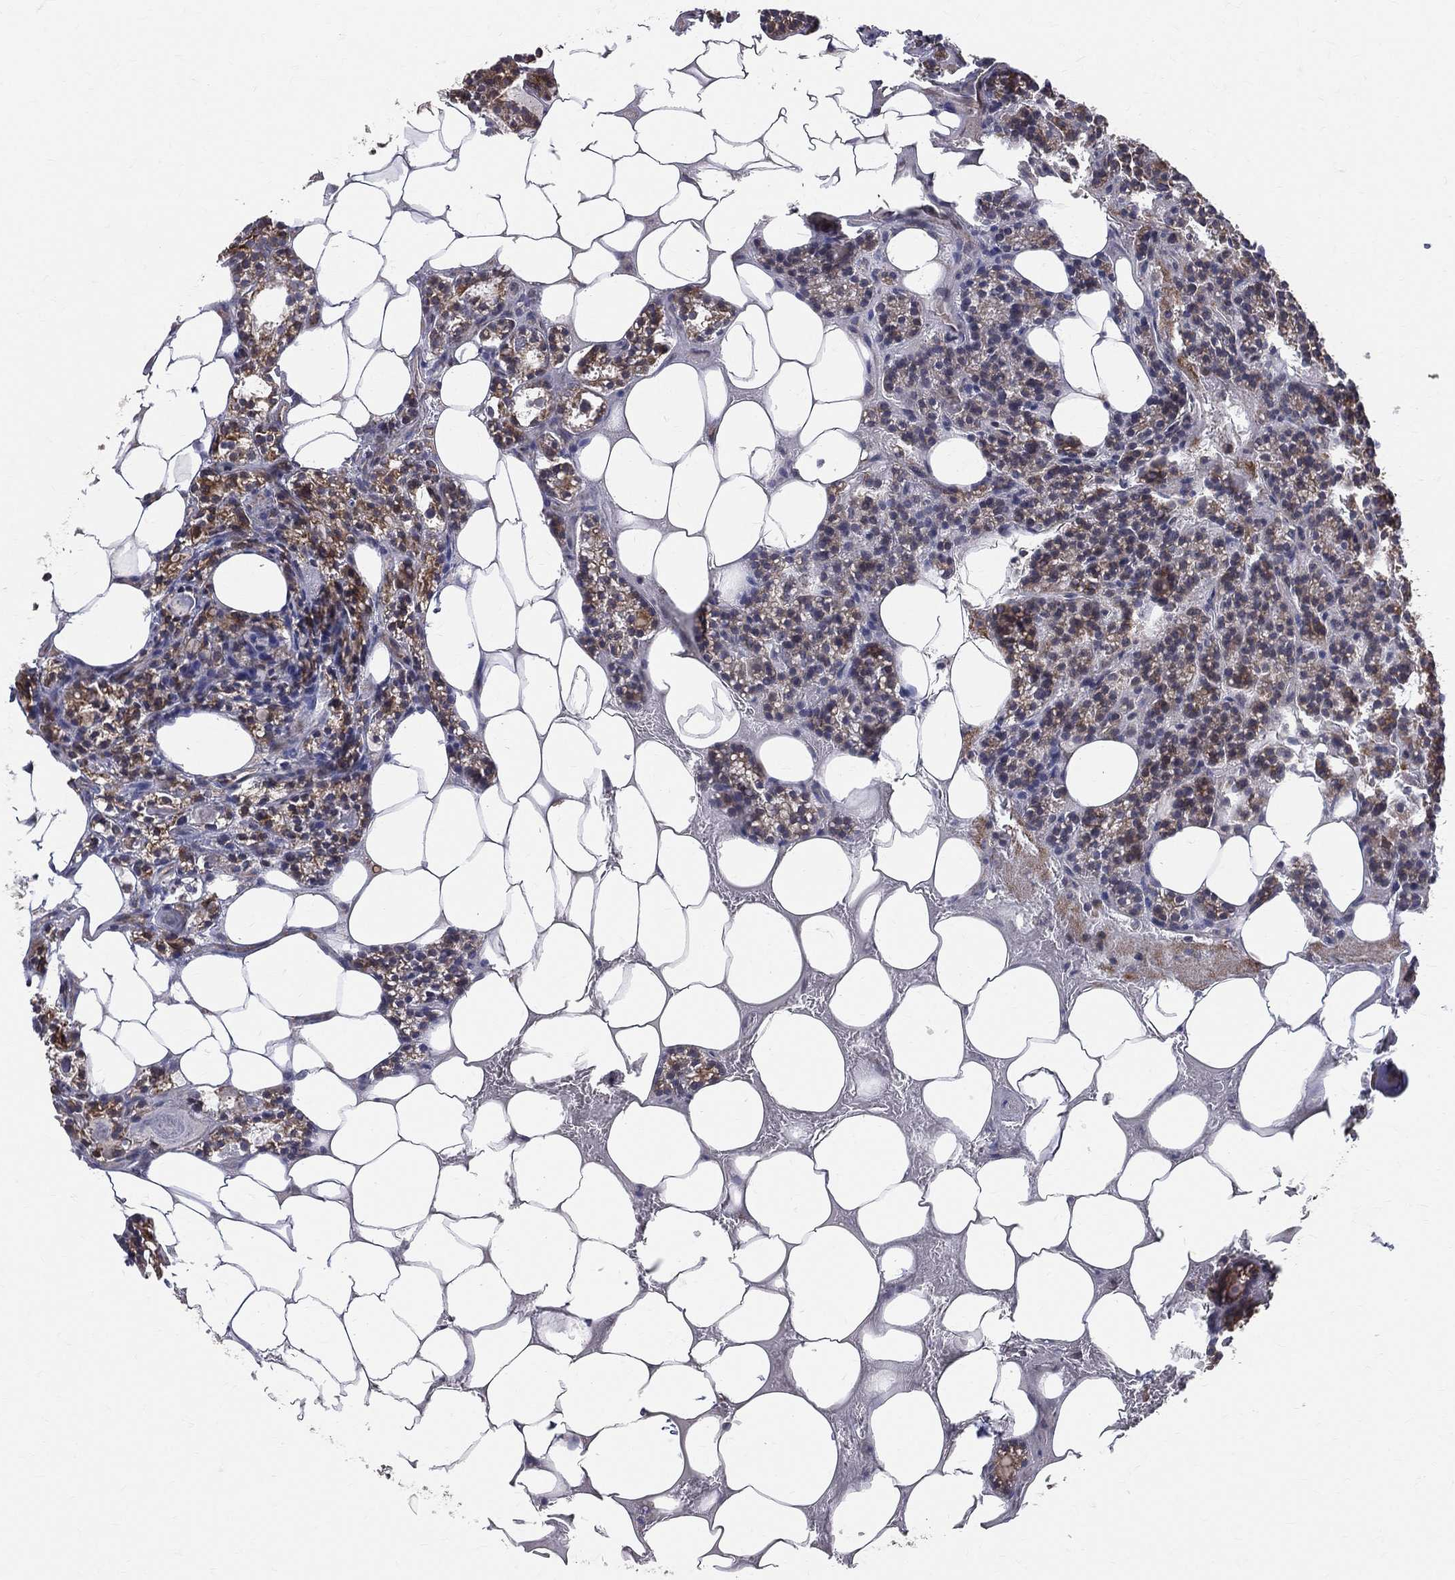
{"staining": {"intensity": "moderate", "quantity": "<25%", "location": "cytoplasmic/membranous"}, "tissue": "parathyroid gland", "cell_type": "Glandular cells", "image_type": "normal", "snomed": [{"axis": "morphology", "description": "Normal tissue, NOS"}, {"axis": "topography", "description": "Parathyroid gland"}], "caption": "Parathyroid gland stained with DAB (3,3'-diaminobenzidine) IHC exhibits low levels of moderate cytoplasmic/membranous staining in approximately <25% of glandular cells.", "gene": "MIX23", "patient": {"sex": "female", "age": 83}}